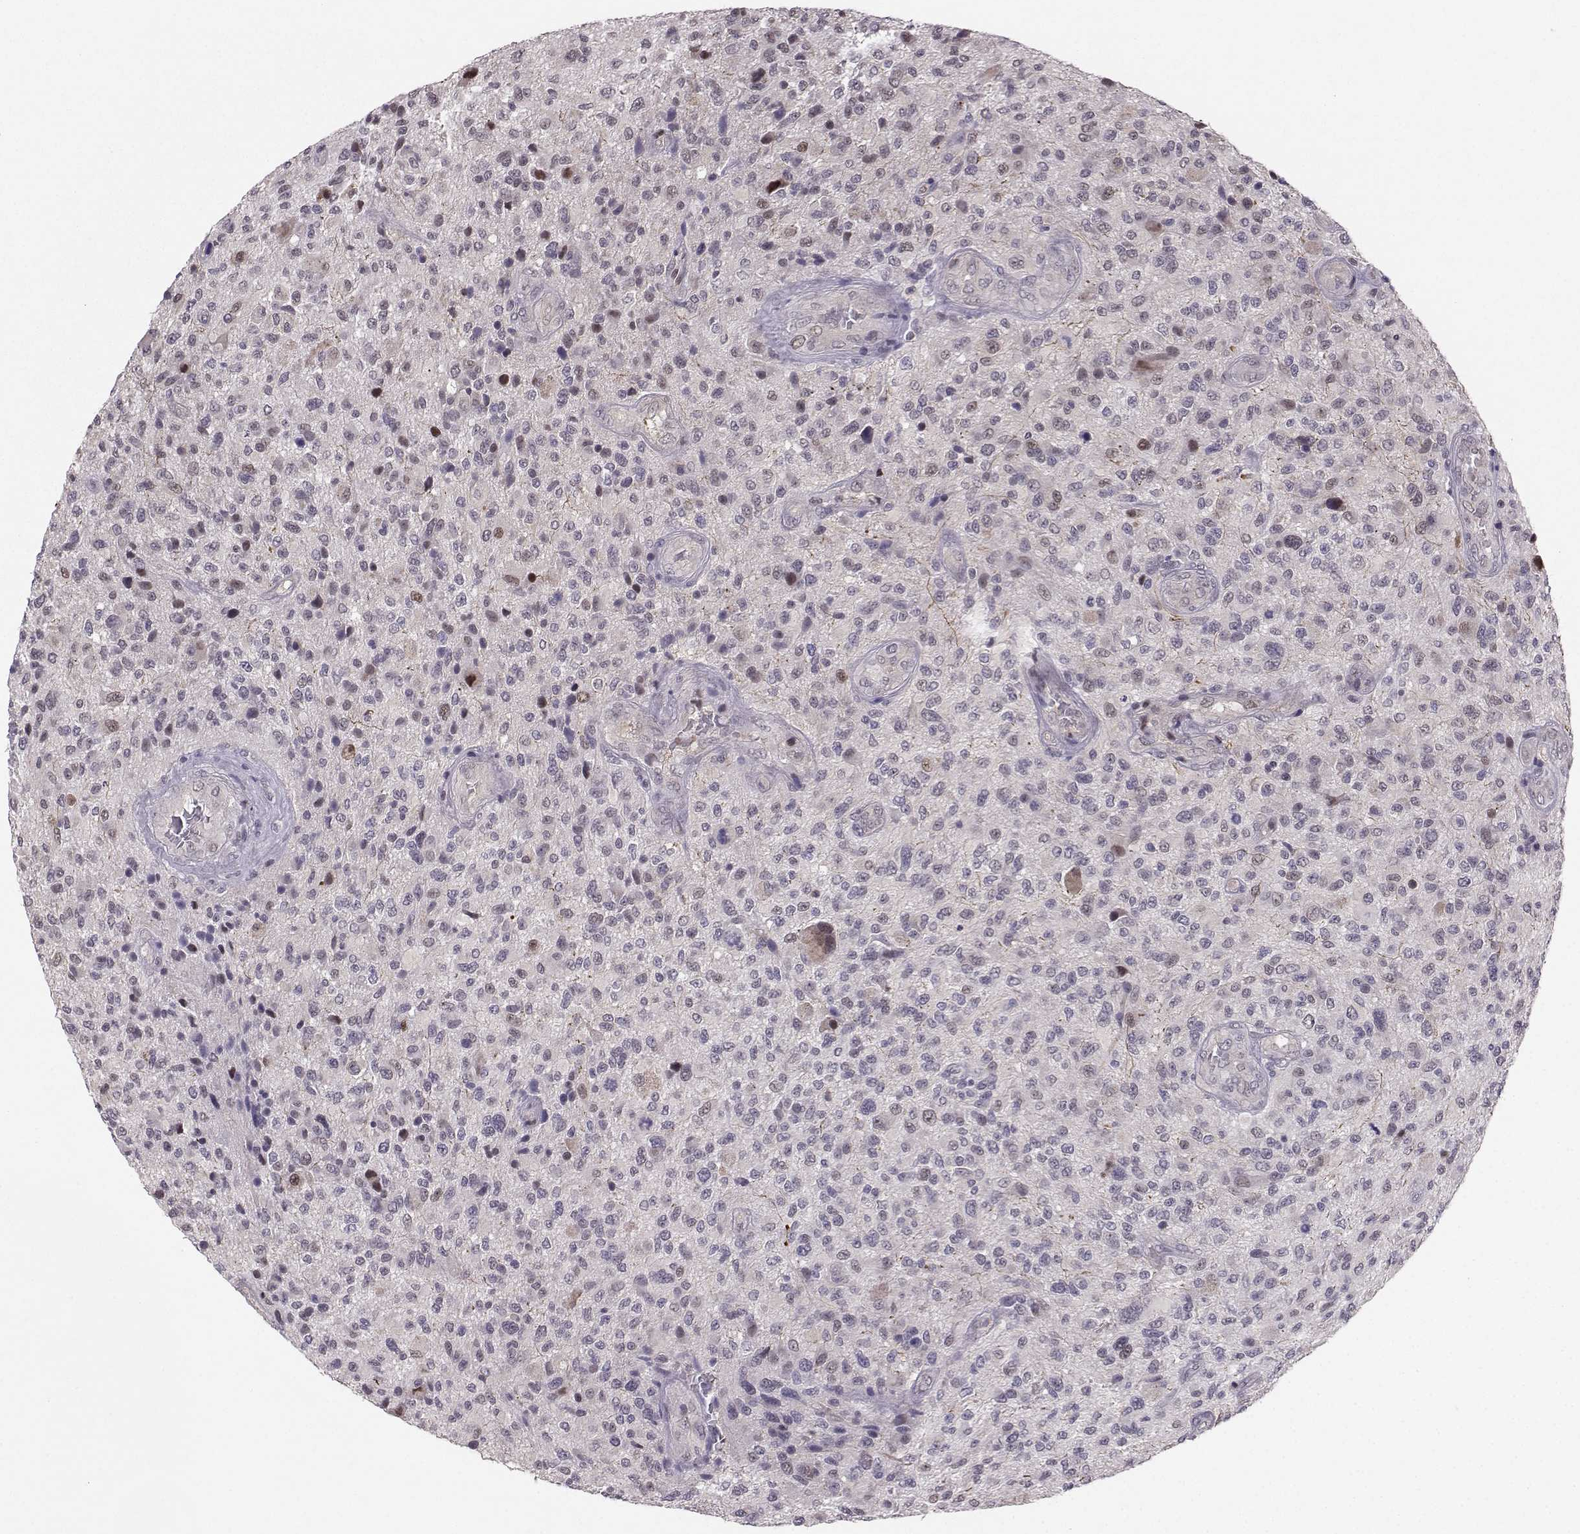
{"staining": {"intensity": "weak", "quantity": "<25%", "location": "nuclear"}, "tissue": "glioma", "cell_type": "Tumor cells", "image_type": "cancer", "snomed": [{"axis": "morphology", "description": "Glioma, malignant, High grade"}, {"axis": "topography", "description": "Brain"}], "caption": "An immunohistochemistry (IHC) photomicrograph of malignant glioma (high-grade) is shown. There is no staining in tumor cells of malignant glioma (high-grade).", "gene": "PKP2", "patient": {"sex": "male", "age": 47}}